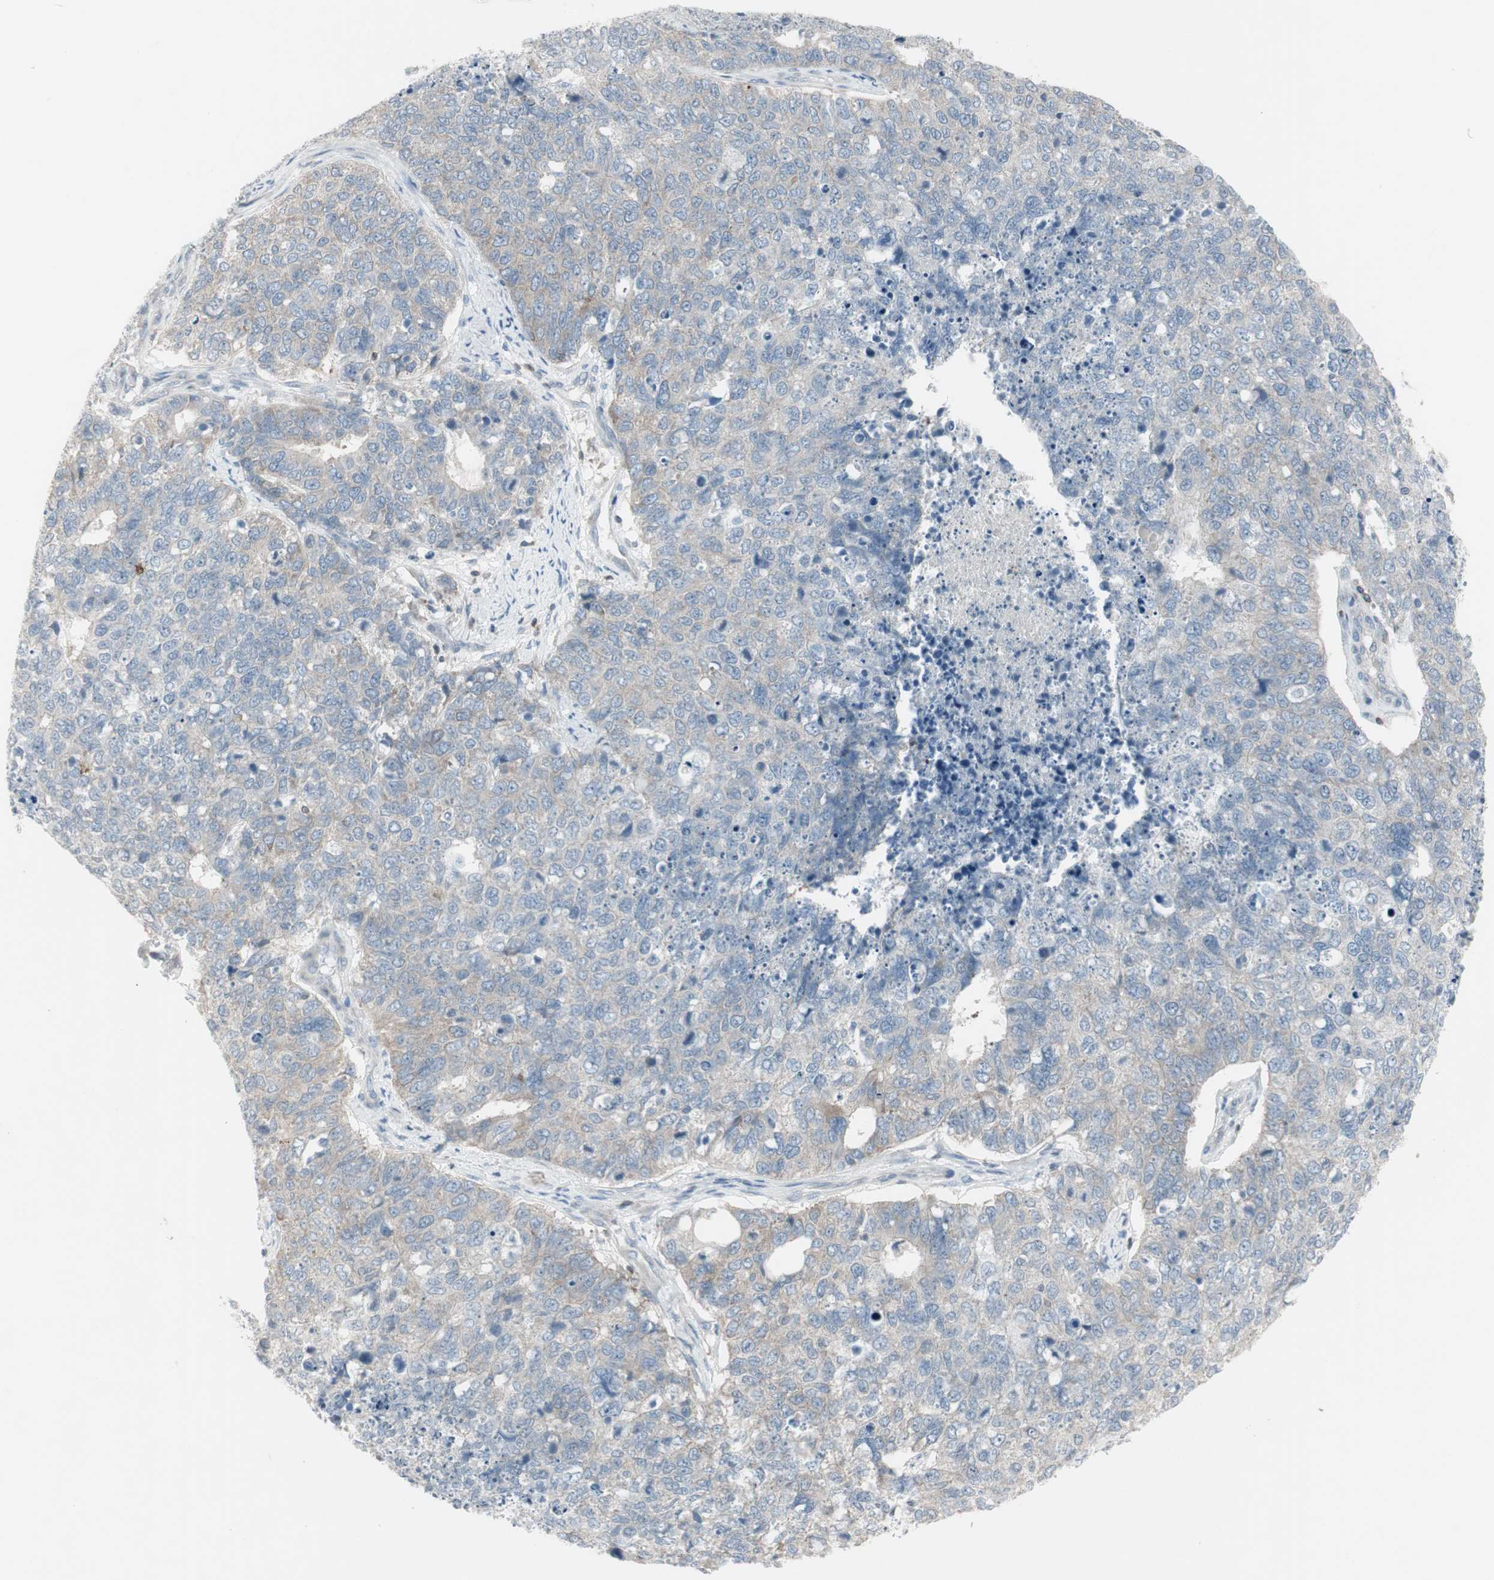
{"staining": {"intensity": "weak", "quantity": "<25%", "location": "cytoplasmic/membranous"}, "tissue": "cervical cancer", "cell_type": "Tumor cells", "image_type": "cancer", "snomed": [{"axis": "morphology", "description": "Squamous cell carcinoma, NOS"}, {"axis": "topography", "description": "Cervix"}], "caption": "This is a histopathology image of immunohistochemistry (IHC) staining of cervical cancer (squamous cell carcinoma), which shows no positivity in tumor cells.", "gene": "MAP4K4", "patient": {"sex": "female", "age": 63}}